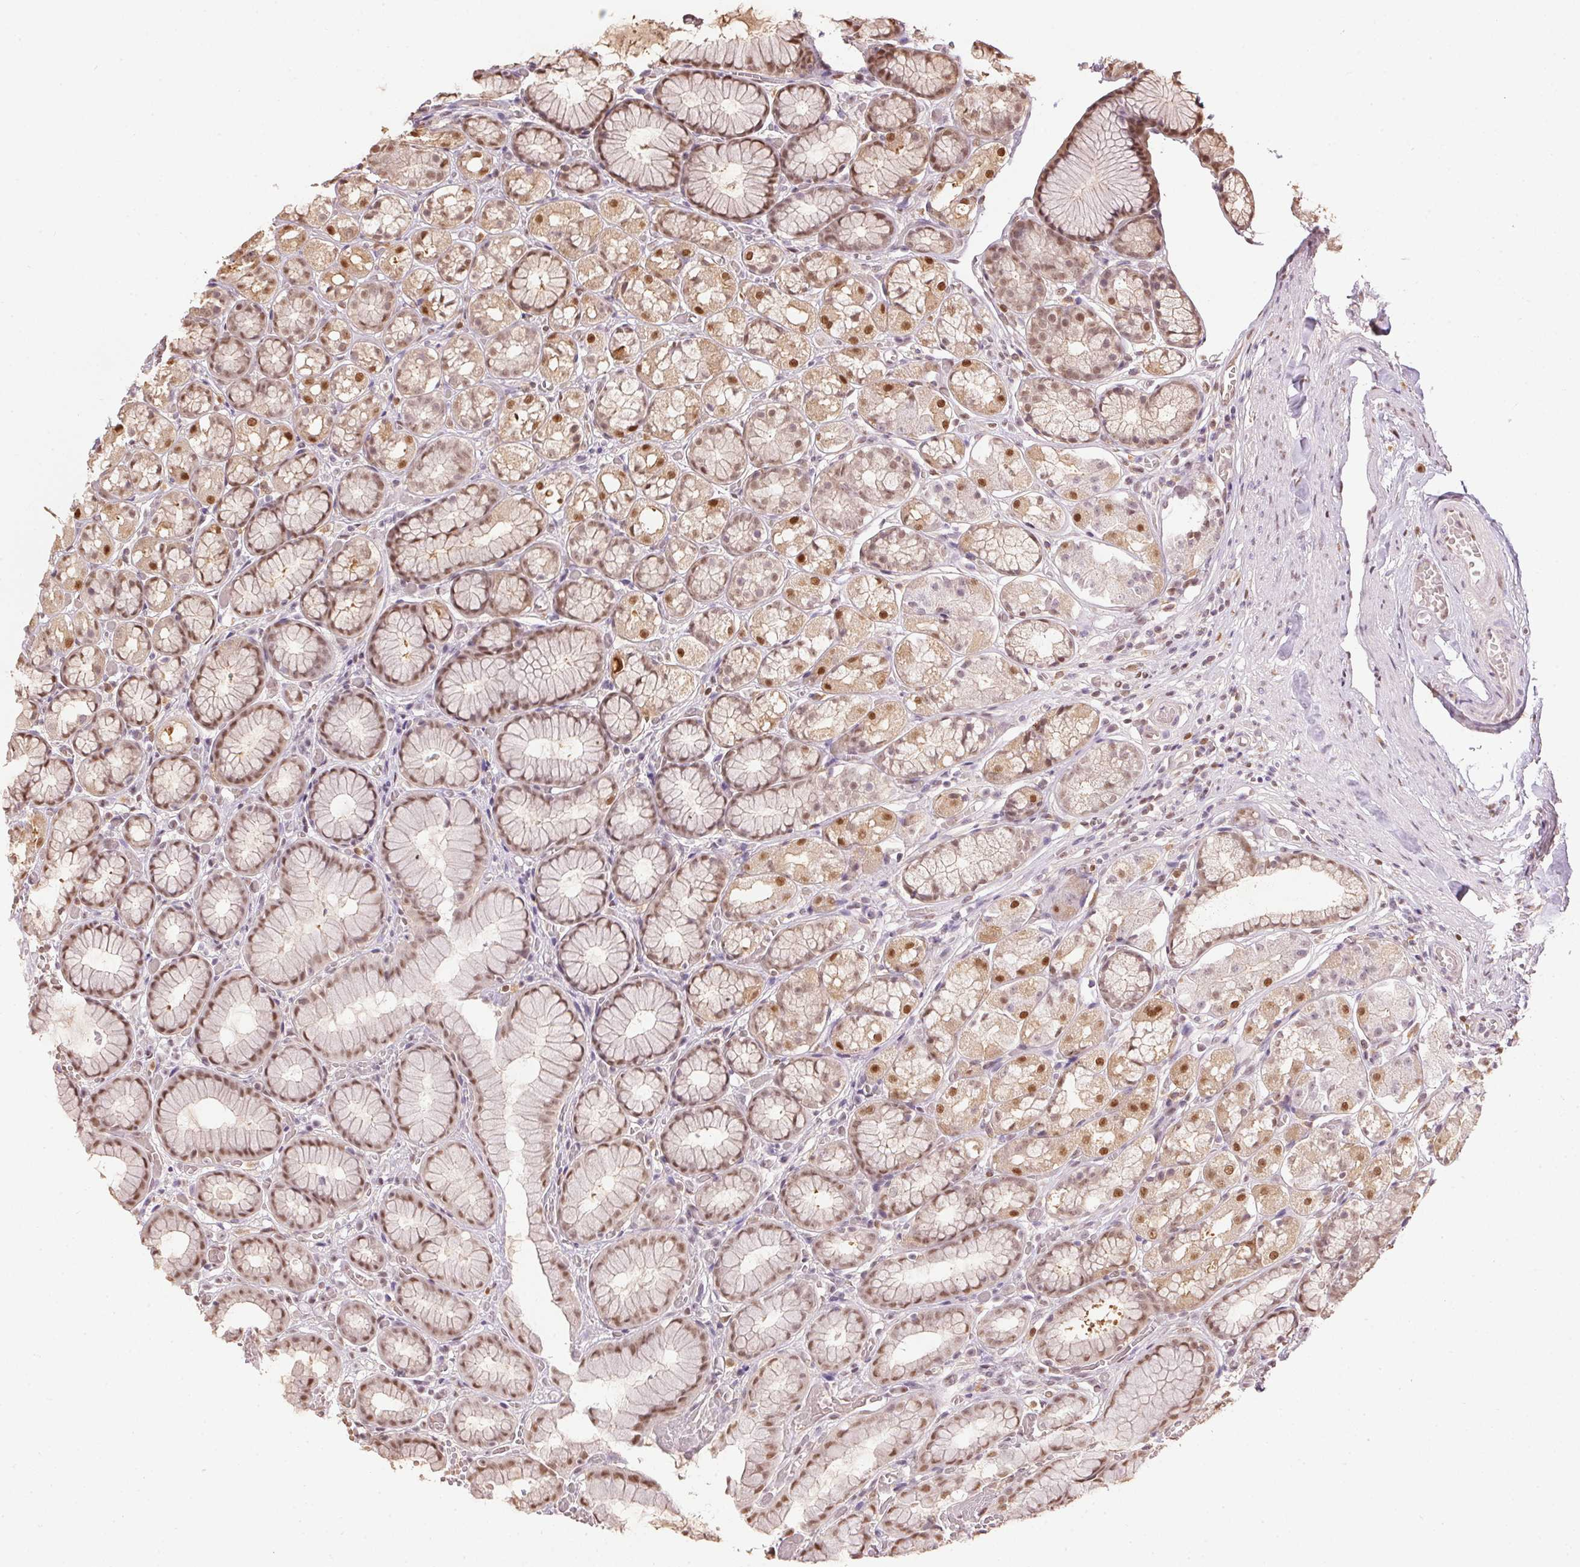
{"staining": {"intensity": "moderate", "quantity": ">75%", "location": "cytoplasmic/membranous,nuclear"}, "tissue": "stomach", "cell_type": "Glandular cells", "image_type": "normal", "snomed": [{"axis": "morphology", "description": "Normal tissue, NOS"}, {"axis": "topography", "description": "Smooth muscle"}, {"axis": "topography", "description": "Stomach"}], "caption": "High-power microscopy captured an immunohistochemistry histopathology image of benign stomach, revealing moderate cytoplasmic/membranous,nuclear positivity in approximately >75% of glandular cells.", "gene": "TPI1", "patient": {"sex": "male", "age": 70}}